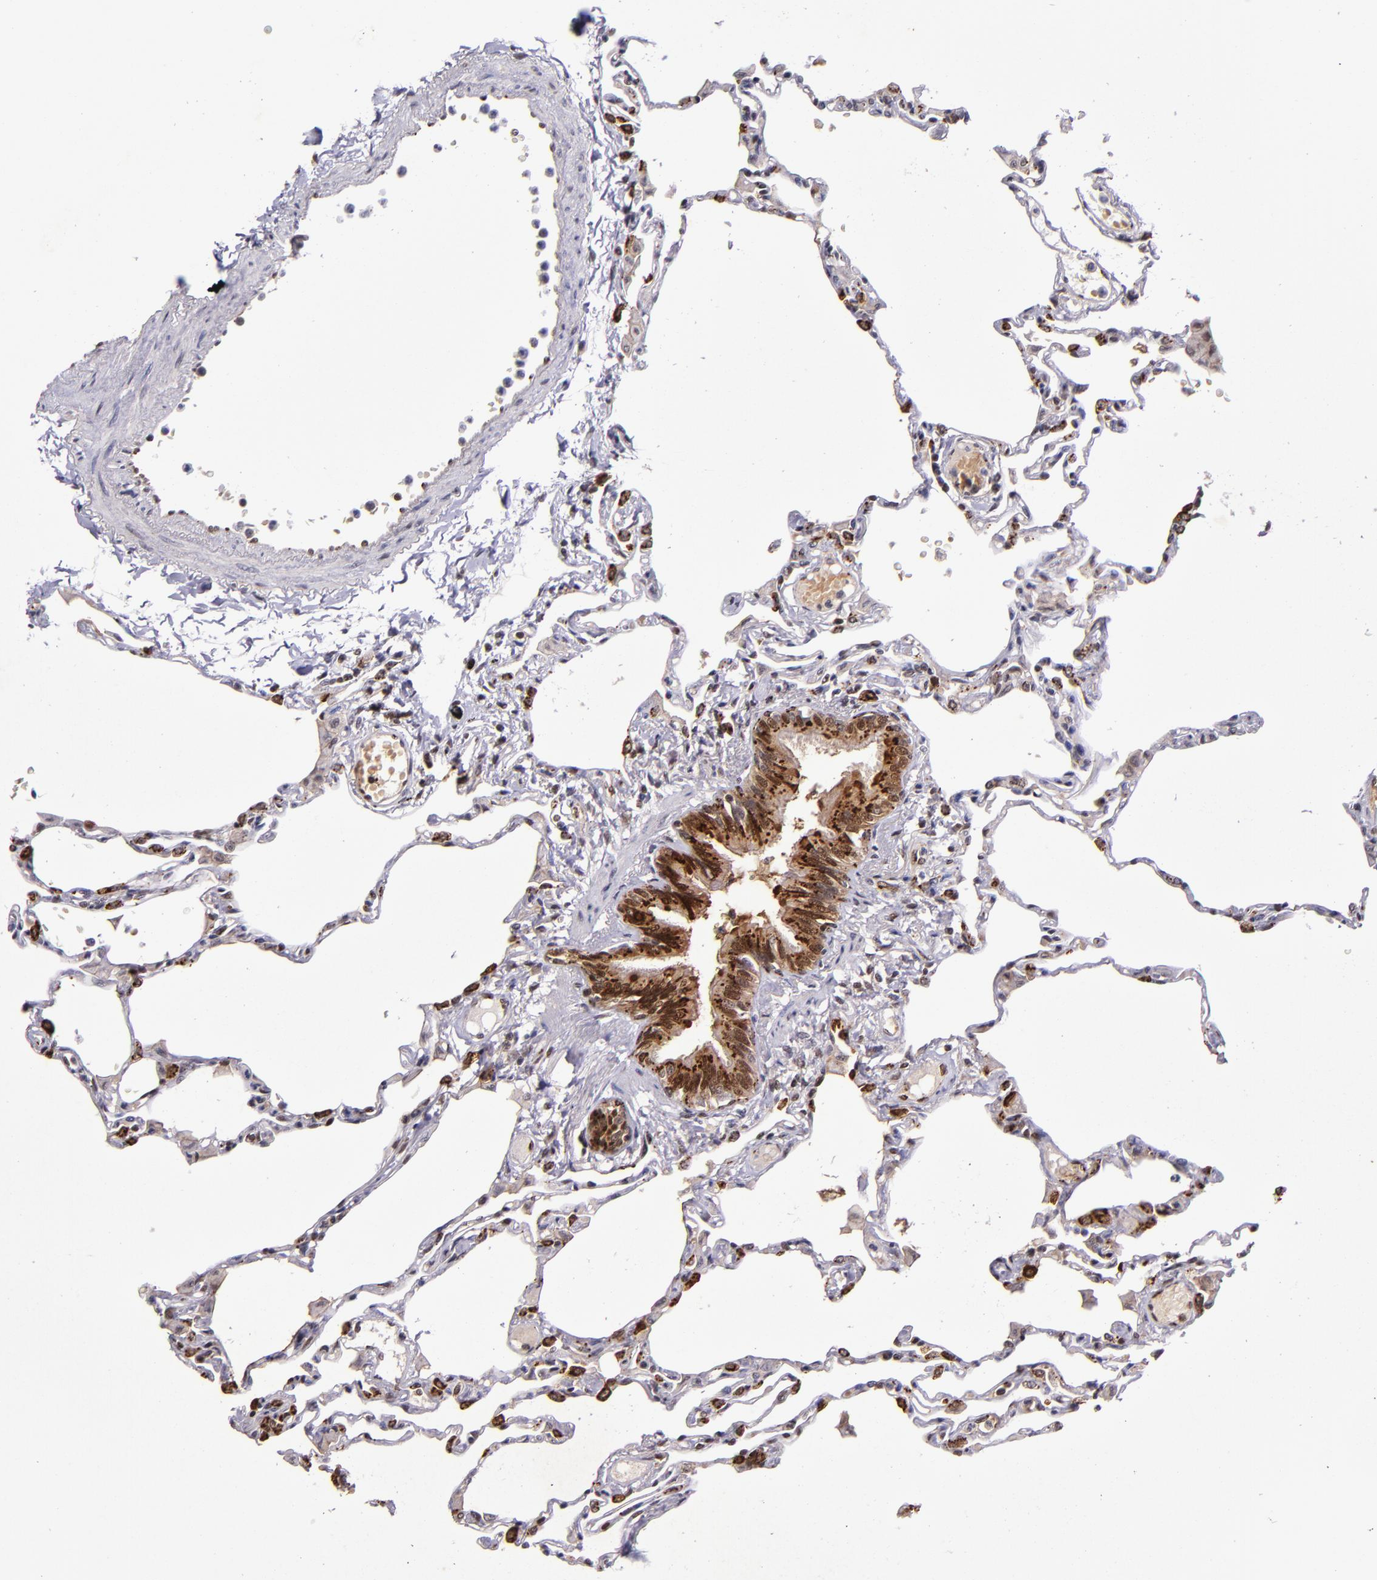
{"staining": {"intensity": "negative", "quantity": "none", "location": "none"}, "tissue": "lung", "cell_type": "Alveolar cells", "image_type": "normal", "snomed": [{"axis": "morphology", "description": "Normal tissue, NOS"}, {"axis": "topography", "description": "Lung"}], "caption": "There is no significant expression in alveolar cells of lung. (Brightfield microscopy of DAB (3,3'-diaminobenzidine) immunohistochemistry at high magnification).", "gene": "MGMT", "patient": {"sex": "female", "age": 49}}